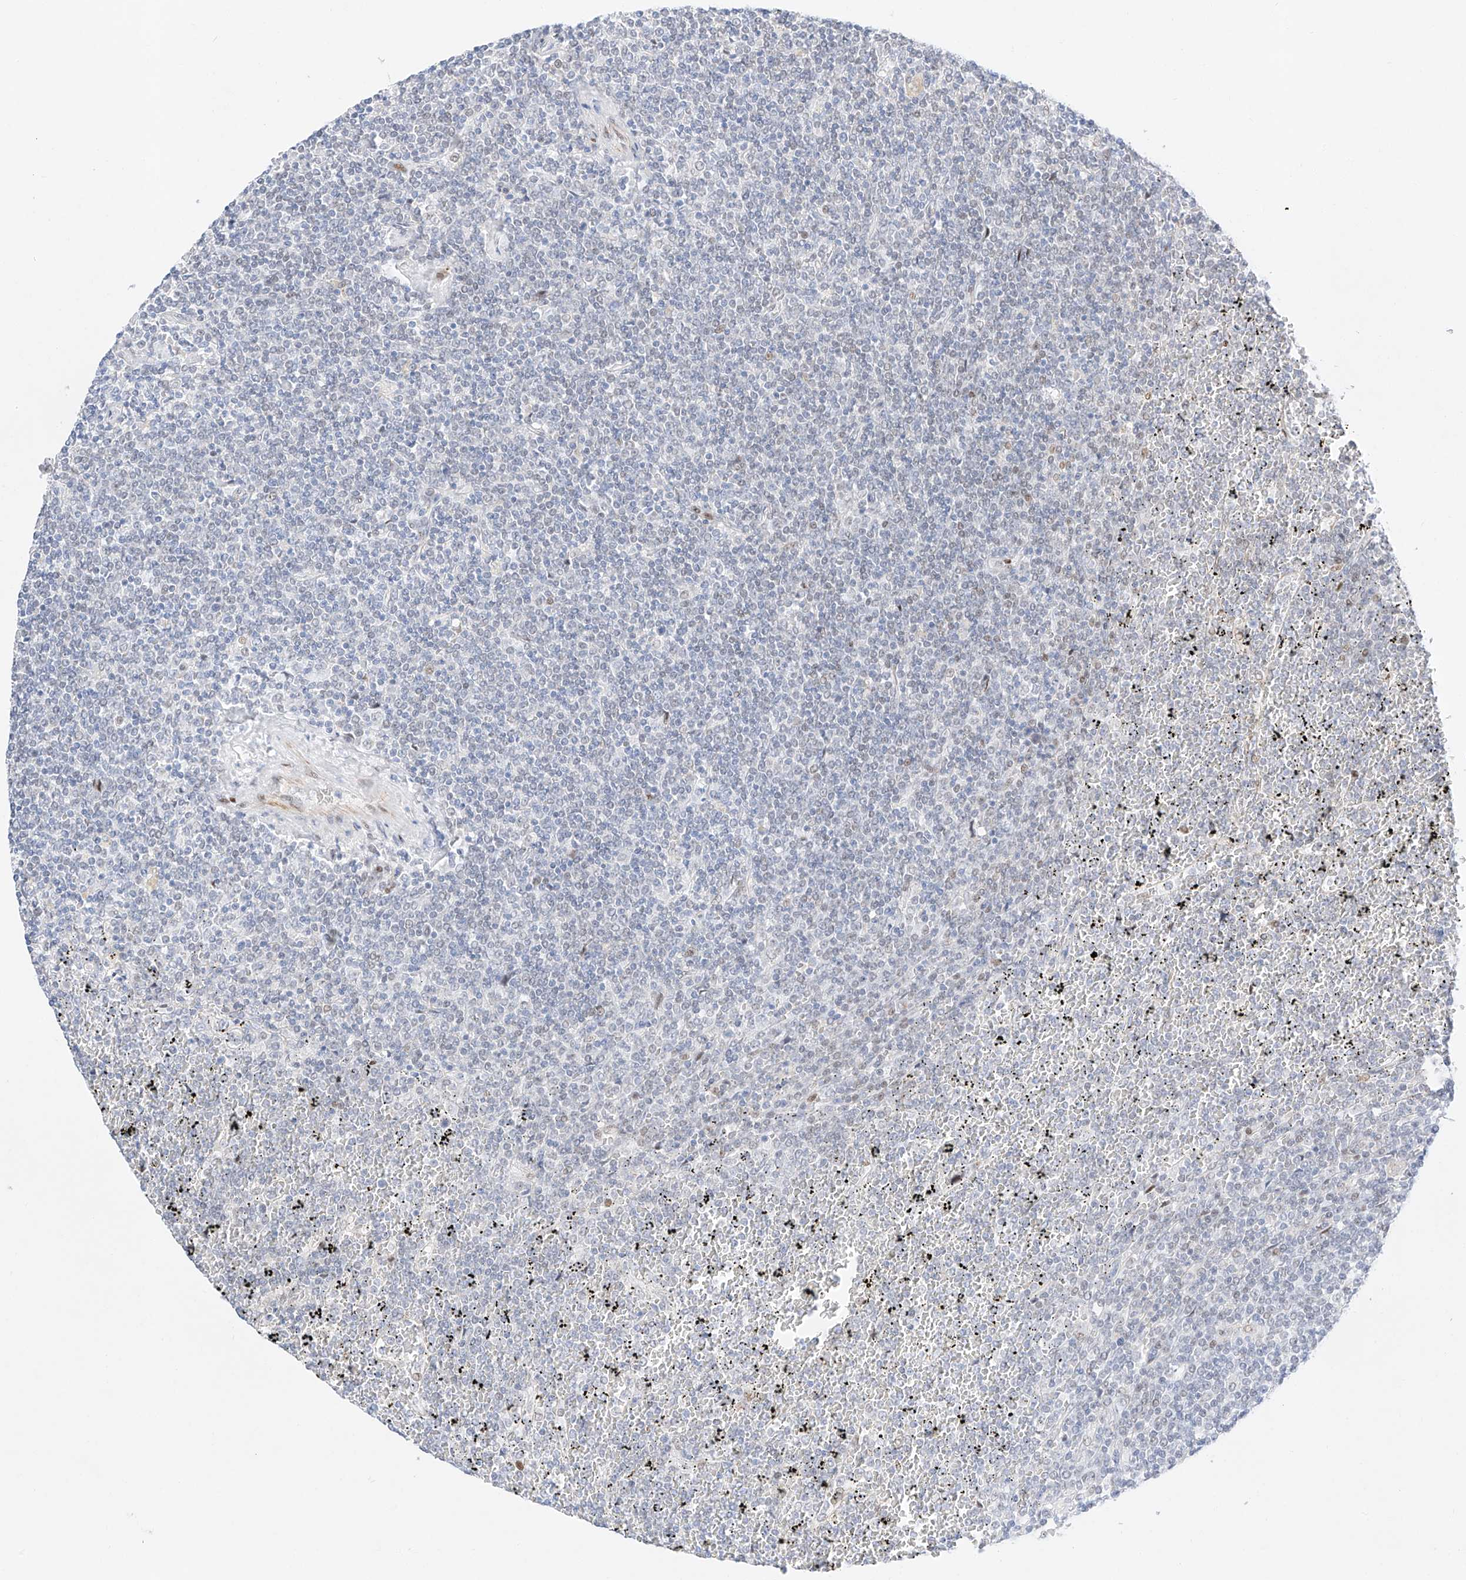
{"staining": {"intensity": "negative", "quantity": "none", "location": "none"}, "tissue": "lymphoma", "cell_type": "Tumor cells", "image_type": "cancer", "snomed": [{"axis": "morphology", "description": "Malignant lymphoma, non-Hodgkin's type, Low grade"}, {"axis": "topography", "description": "Spleen"}], "caption": "Immunohistochemistry (IHC) of malignant lymphoma, non-Hodgkin's type (low-grade) displays no staining in tumor cells.", "gene": "NT5C3B", "patient": {"sex": "female", "age": 19}}